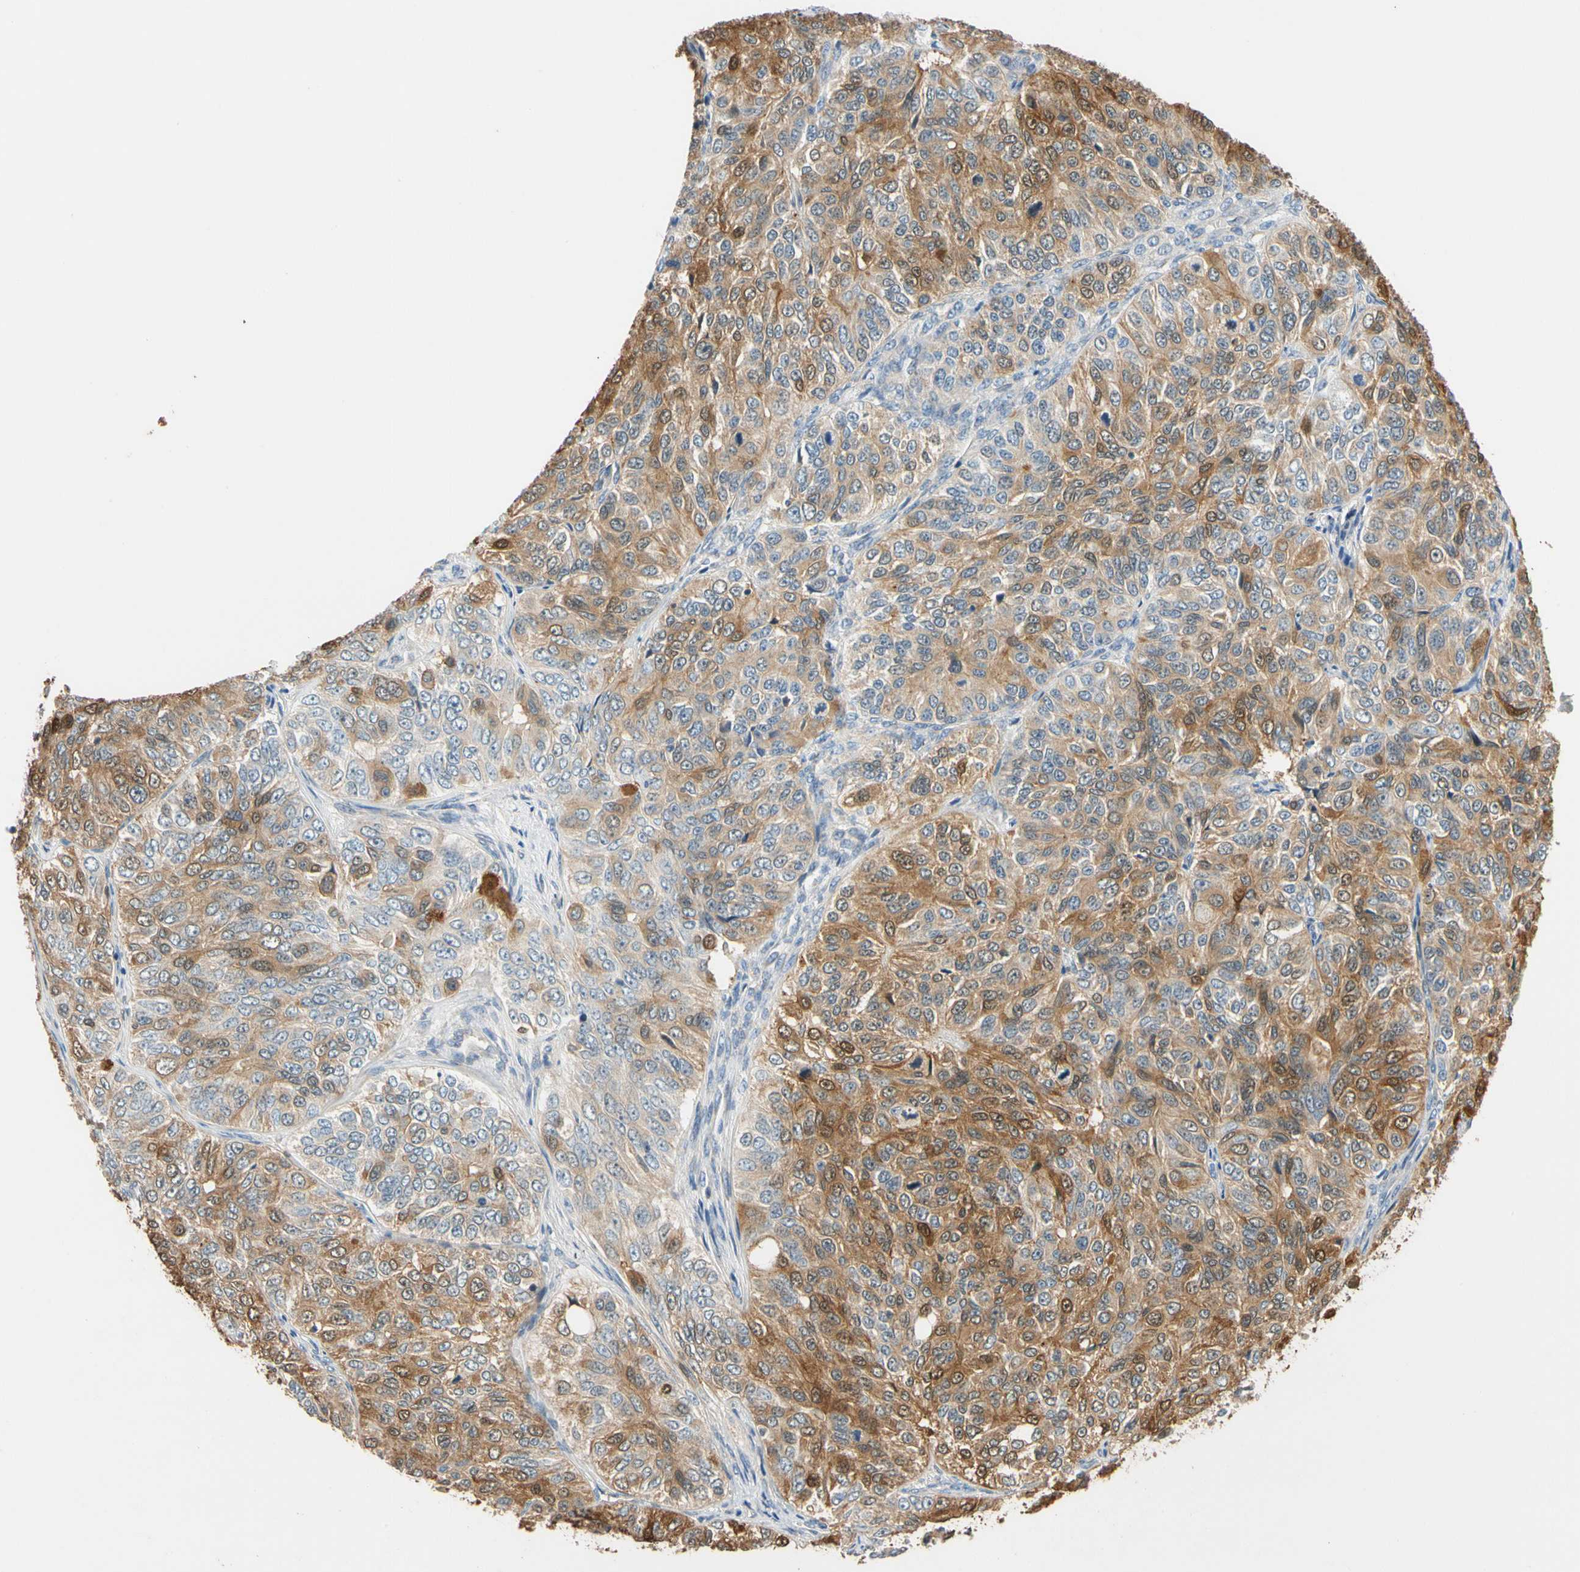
{"staining": {"intensity": "moderate", "quantity": ">75%", "location": "cytoplasmic/membranous"}, "tissue": "ovarian cancer", "cell_type": "Tumor cells", "image_type": "cancer", "snomed": [{"axis": "morphology", "description": "Carcinoma, endometroid"}, {"axis": "topography", "description": "Ovary"}], "caption": "The image shows a brown stain indicating the presence of a protein in the cytoplasmic/membranous of tumor cells in ovarian cancer (endometroid carcinoma). Using DAB (brown) and hematoxylin (blue) stains, captured at high magnification using brightfield microscopy.", "gene": "GPSM2", "patient": {"sex": "female", "age": 51}}